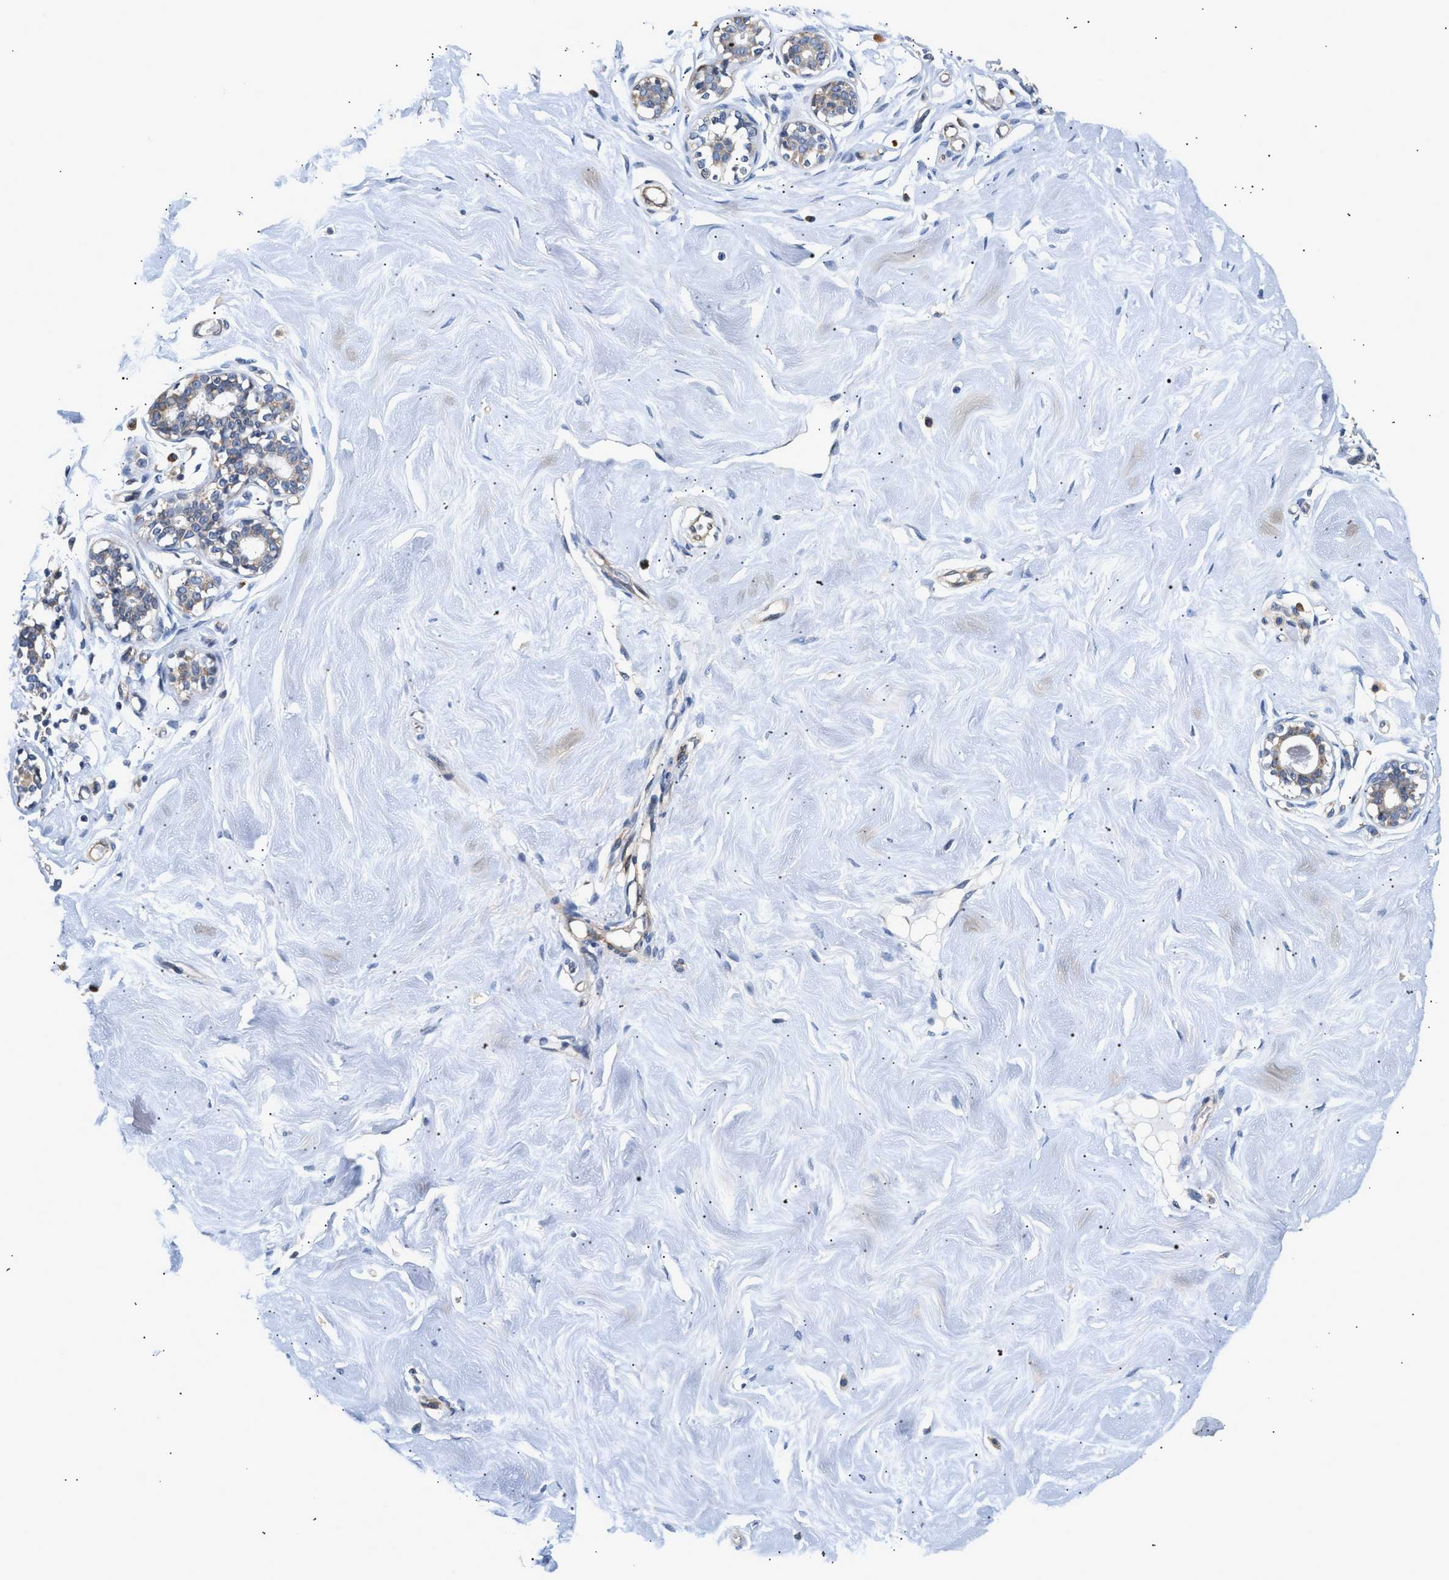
{"staining": {"intensity": "negative", "quantity": "none", "location": "none"}, "tissue": "breast", "cell_type": "Adipocytes", "image_type": "normal", "snomed": [{"axis": "morphology", "description": "Normal tissue, NOS"}, {"axis": "topography", "description": "Breast"}], "caption": "Unremarkable breast was stained to show a protein in brown. There is no significant expression in adipocytes.", "gene": "IFT74", "patient": {"sex": "female", "age": 23}}